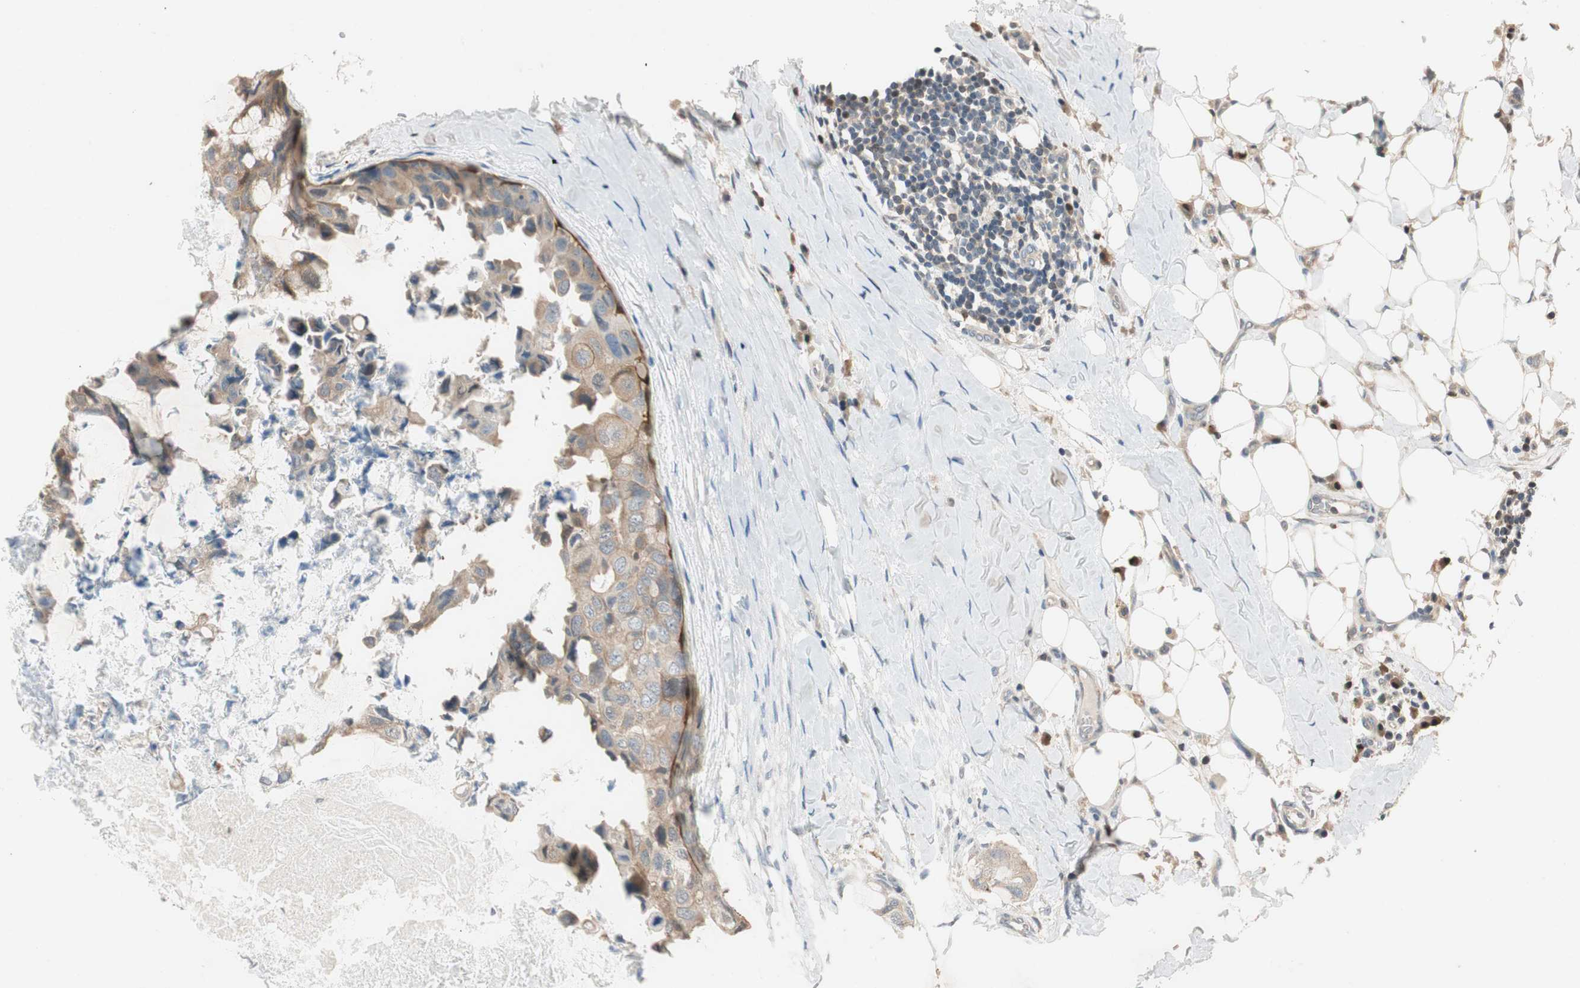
{"staining": {"intensity": "weak", "quantity": ">75%", "location": "cytoplasmic/membranous"}, "tissue": "breast cancer", "cell_type": "Tumor cells", "image_type": "cancer", "snomed": [{"axis": "morphology", "description": "Duct carcinoma"}, {"axis": "topography", "description": "Breast"}], "caption": "IHC image of invasive ductal carcinoma (breast) stained for a protein (brown), which exhibits low levels of weak cytoplasmic/membranous staining in approximately >75% of tumor cells.", "gene": "SERPINB5", "patient": {"sex": "female", "age": 40}}